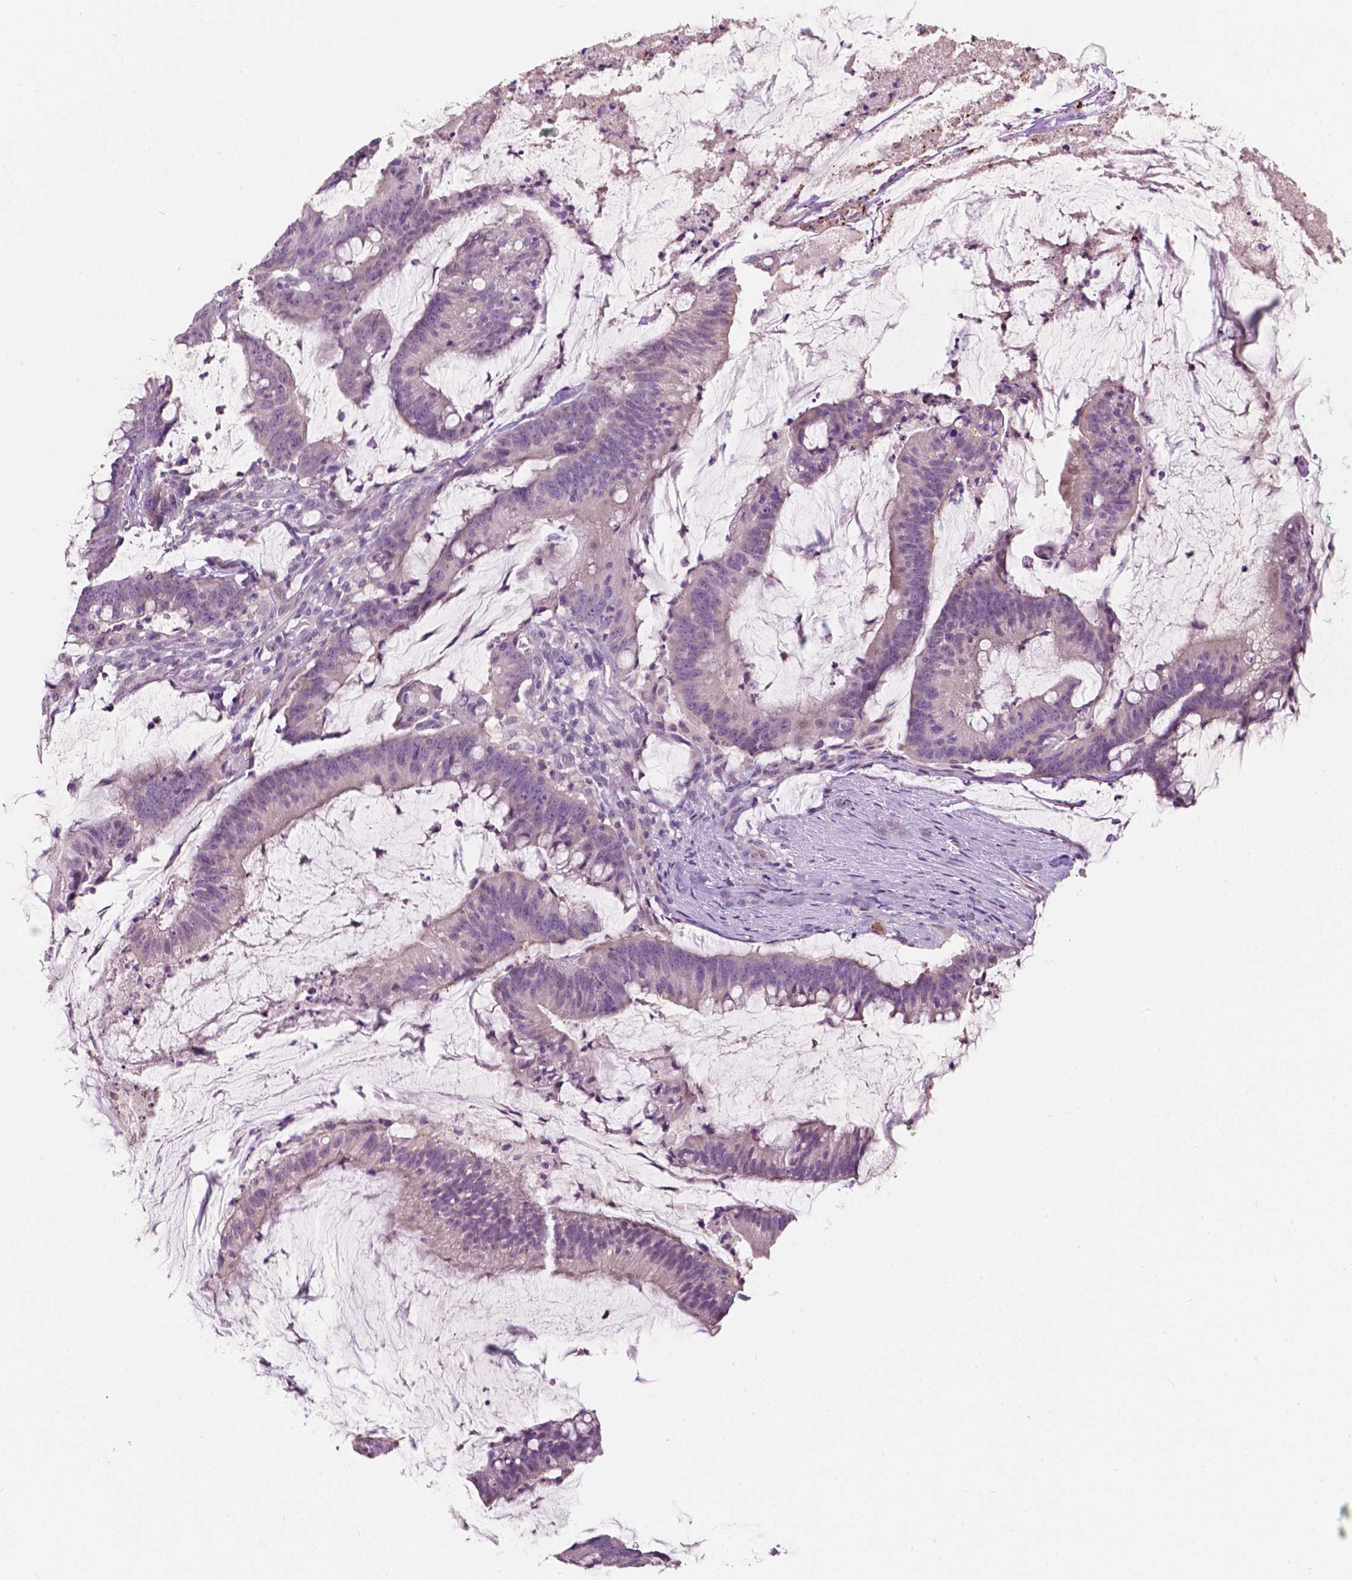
{"staining": {"intensity": "negative", "quantity": "none", "location": "none"}, "tissue": "colorectal cancer", "cell_type": "Tumor cells", "image_type": "cancer", "snomed": [{"axis": "morphology", "description": "Adenocarcinoma, NOS"}, {"axis": "topography", "description": "Colon"}], "caption": "Tumor cells show no significant protein positivity in colorectal cancer (adenocarcinoma).", "gene": "TM6SF2", "patient": {"sex": "male", "age": 62}}